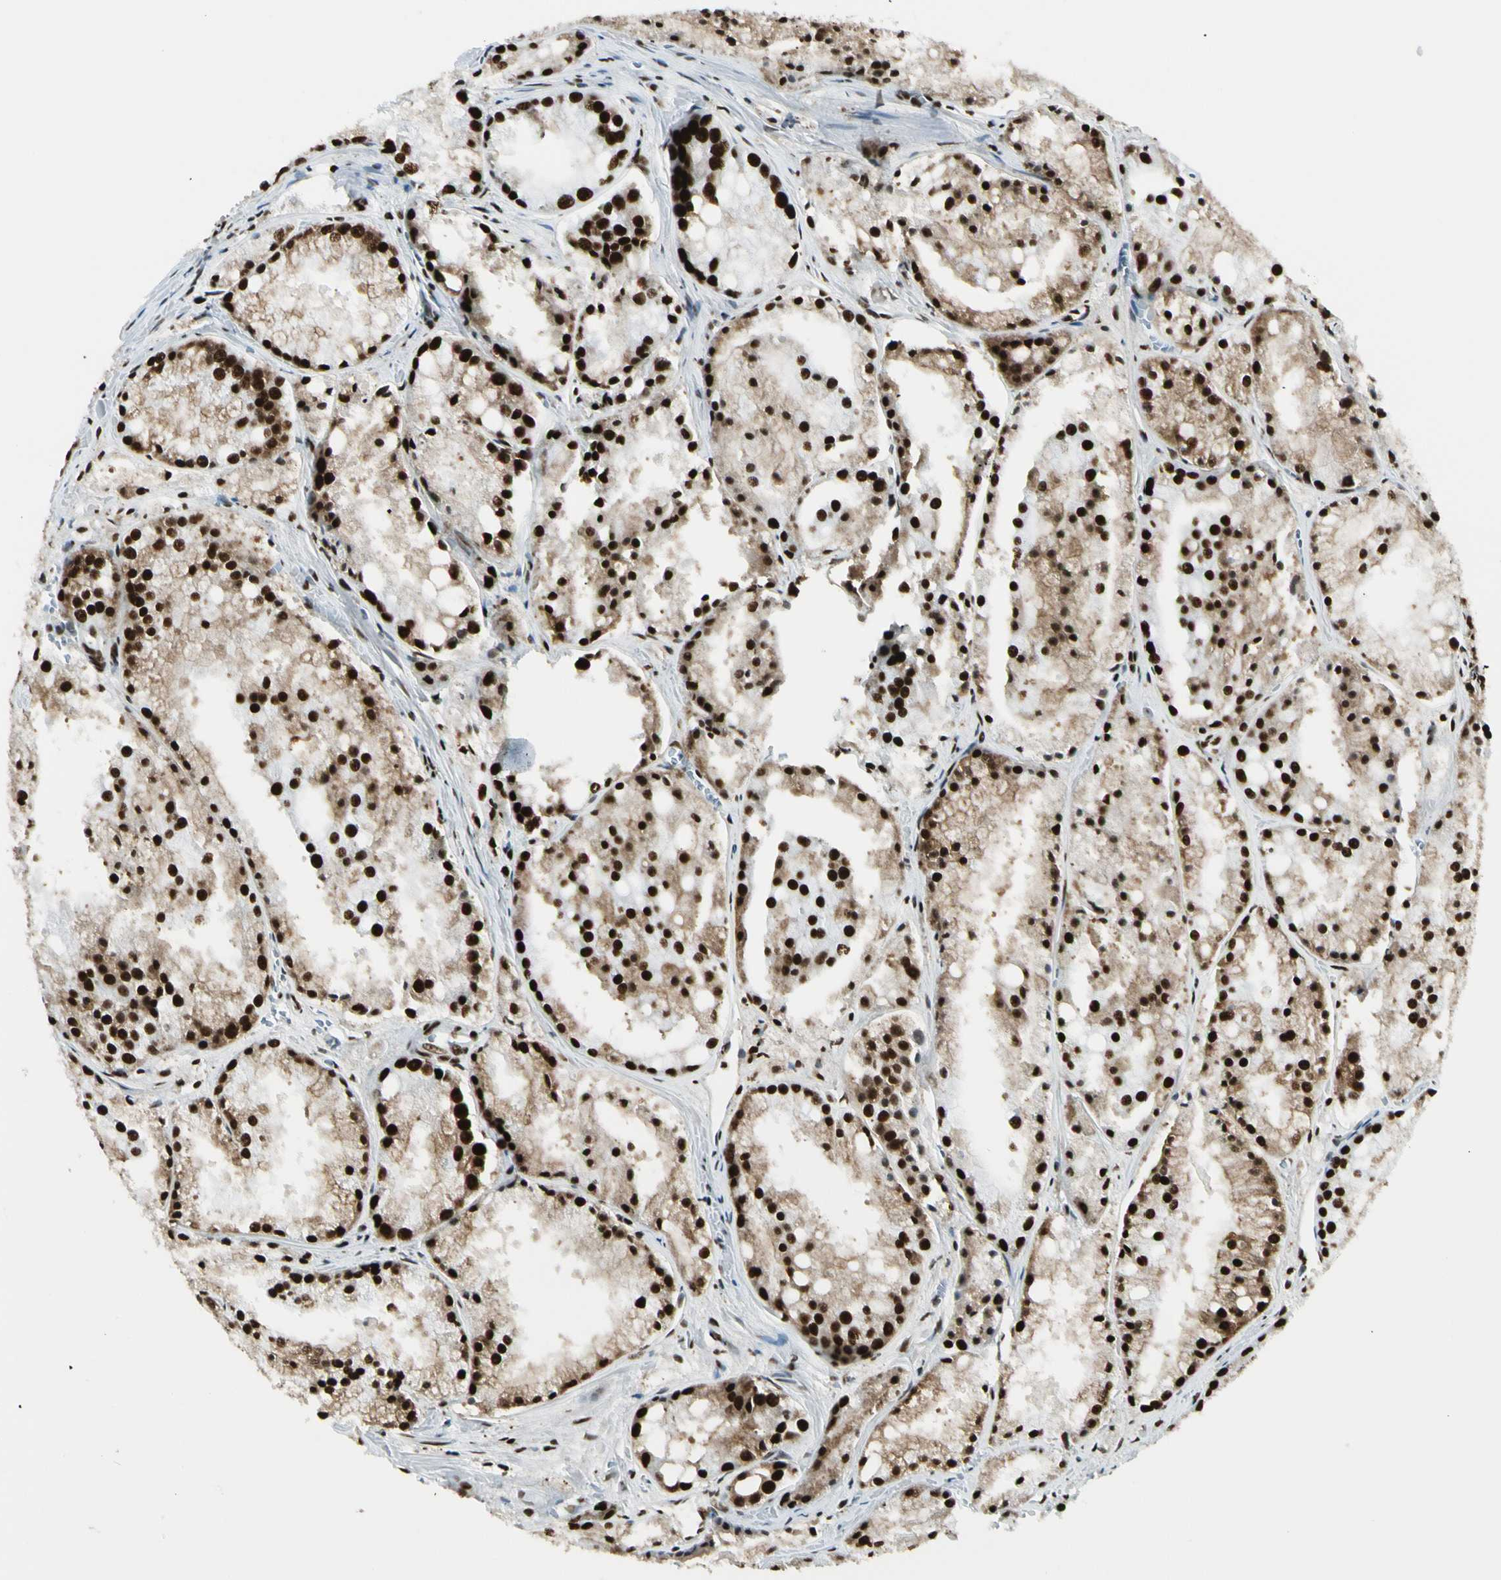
{"staining": {"intensity": "strong", "quantity": ">75%", "location": "cytoplasmic/membranous,nuclear"}, "tissue": "prostate cancer", "cell_type": "Tumor cells", "image_type": "cancer", "snomed": [{"axis": "morphology", "description": "Adenocarcinoma, Low grade"}, {"axis": "topography", "description": "Prostate"}], "caption": "IHC (DAB) staining of prostate cancer displays strong cytoplasmic/membranous and nuclear protein staining in approximately >75% of tumor cells.", "gene": "CCAR1", "patient": {"sex": "male", "age": 64}}